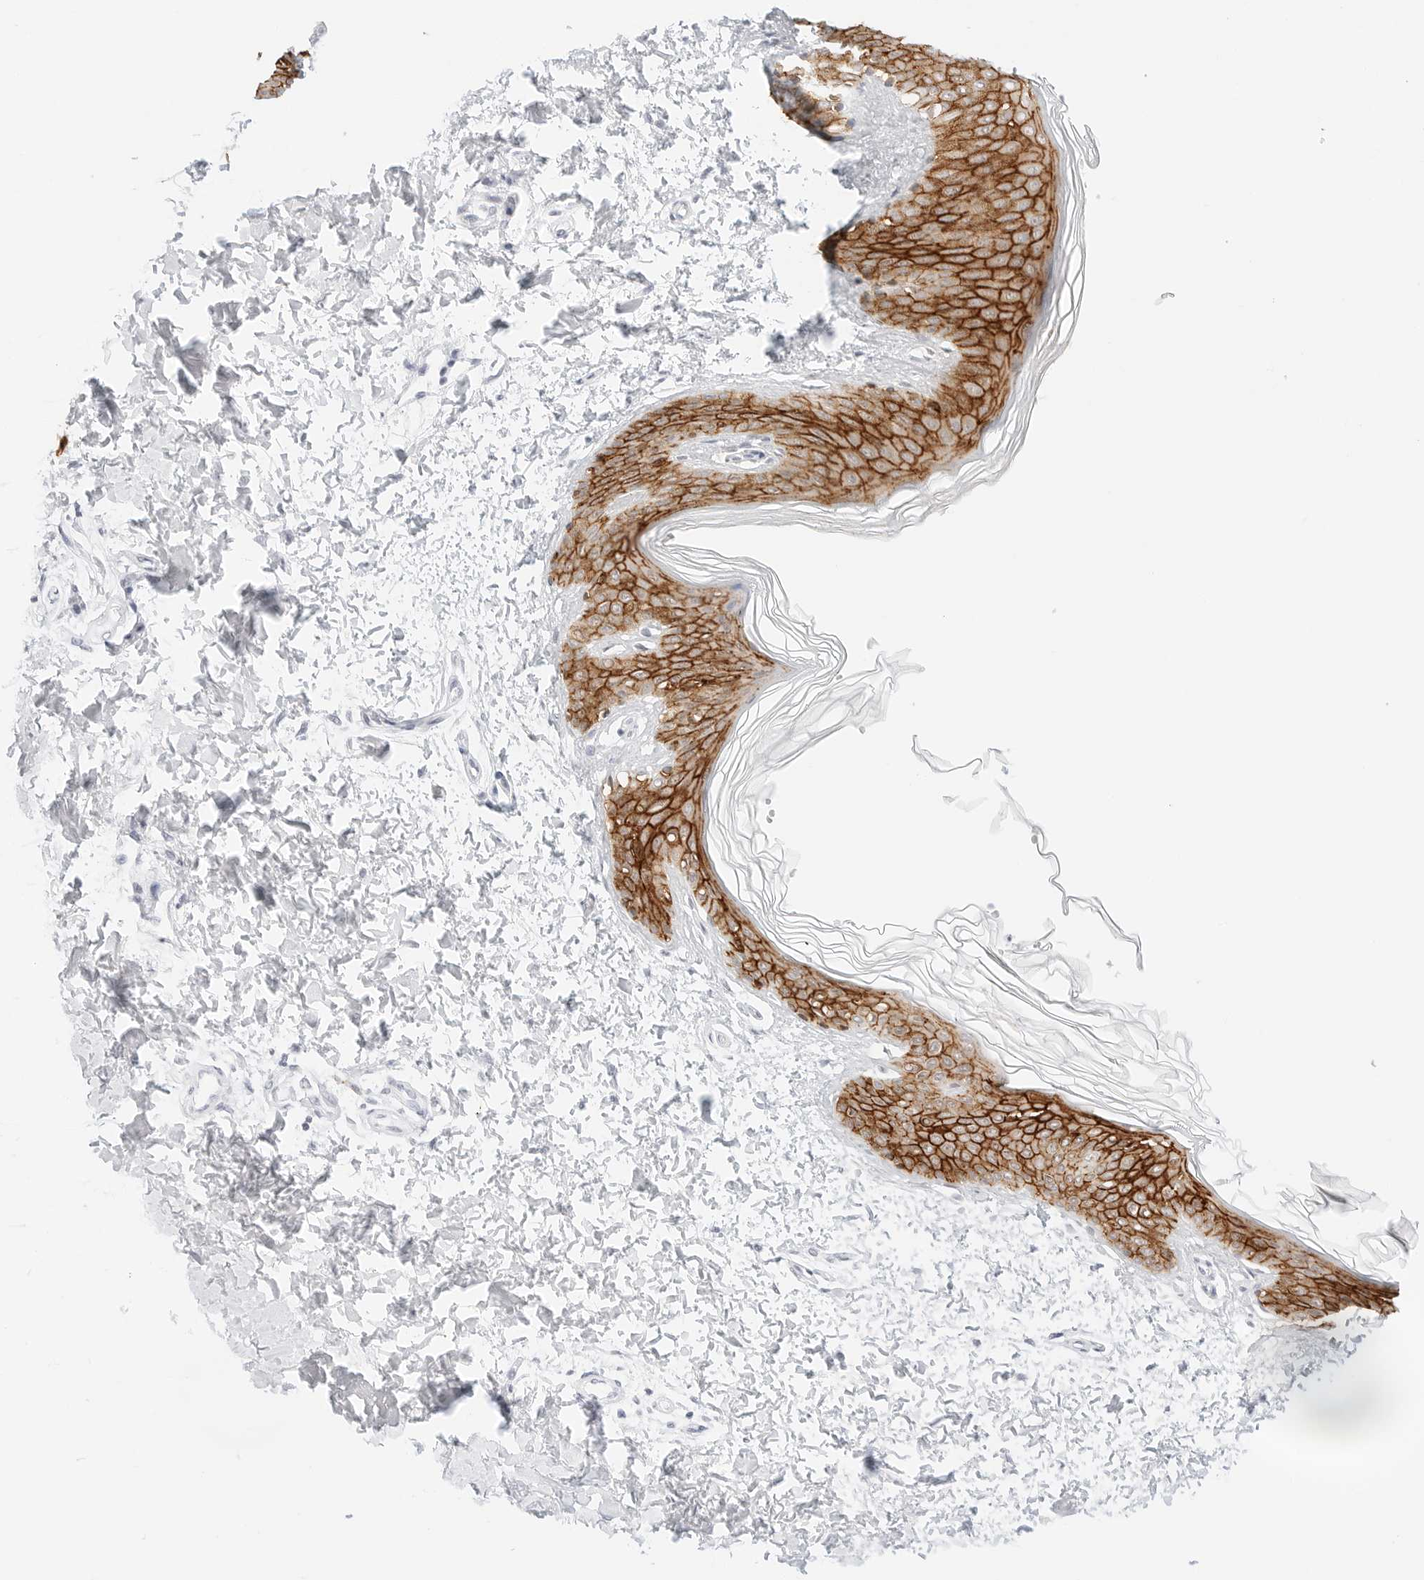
{"staining": {"intensity": "negative", "quantity": "none", "location": "none"}, "tissue": "skin", "cell_type": "Fibroblasts", "image_type": "normal", "snomed": [{"axis": "morphology", "description": "Normal tissue, NOS"}, {"axis": "morphology", "description": "Neoplasm, benign, NOS"}, {"axis": "topography", "description": "Skin"}, {"axis": "topography", "description": "Soft tissue"}], "caption": "Photomicrograph shows no protein staining in fibroblasts of benign skin. (Stains: DAB (3,3'-diaminobenzidine) immunohistochemistry (IHC) with hematoxylin counter stain, Microscopy: brightfield microscopy at high magnification).", "gene": "CDH1", "patient": {"sex": "male", "age": 26}}